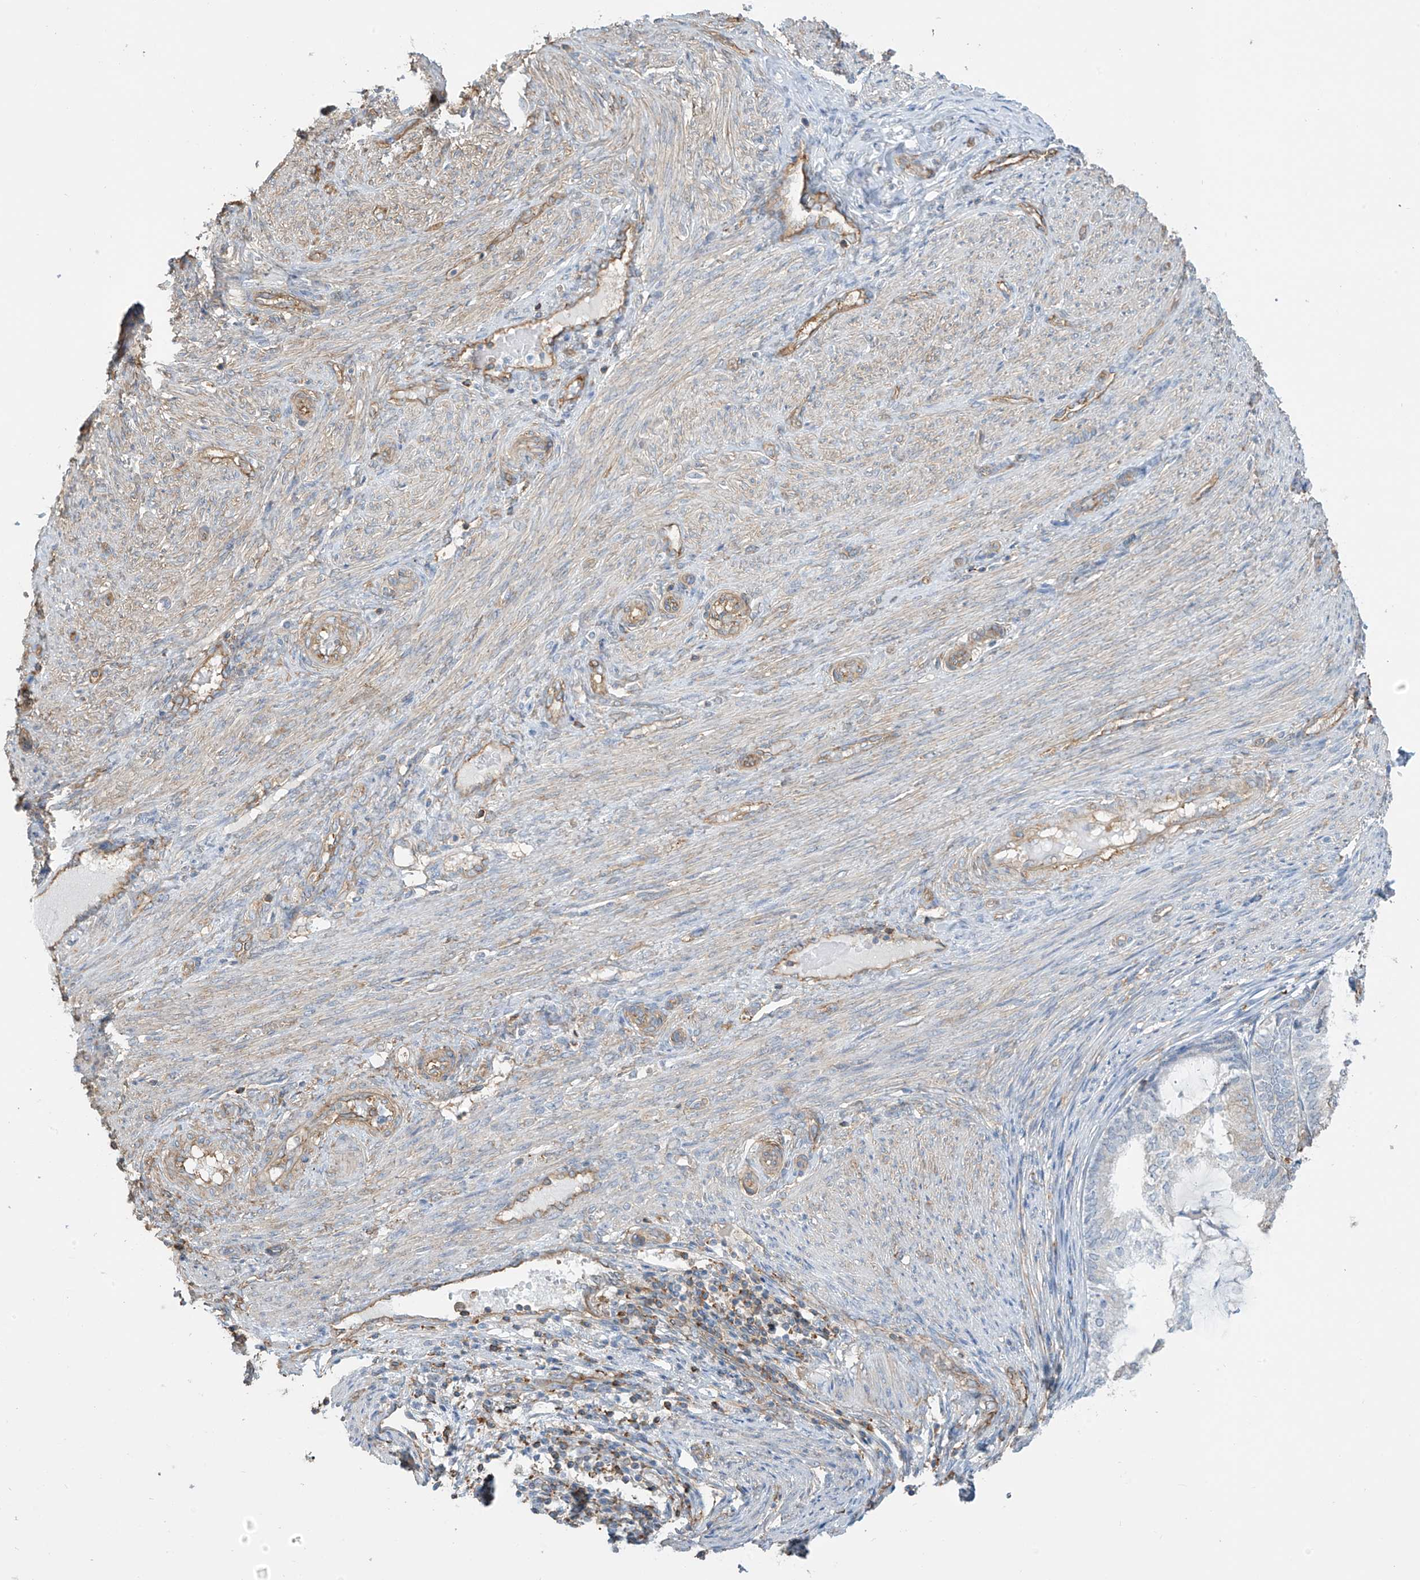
{"staining": {"intensity": "moderate", "quantity": "<25%", "location": "cytoplasmic/membranous"}, "tissue": "endometrial cancer", "cell_type": "Tumor cells", "image_type": "cancer", "snomed": [{"axis": "morphology", "description": "Adenocarcinoma, NOS"}, {"axis": "topography", "description": "Endometrium"}], "caption": "An IHC photomicrograph of neoplastic tissue is shown. Protein staining in brown shows moderate cytoplasmic/membranous positivity in adenocarcinoma (endometrial) within tumor cells.", "gene": "ZNF846", "patient": {"sex": "female", "age": 81}}